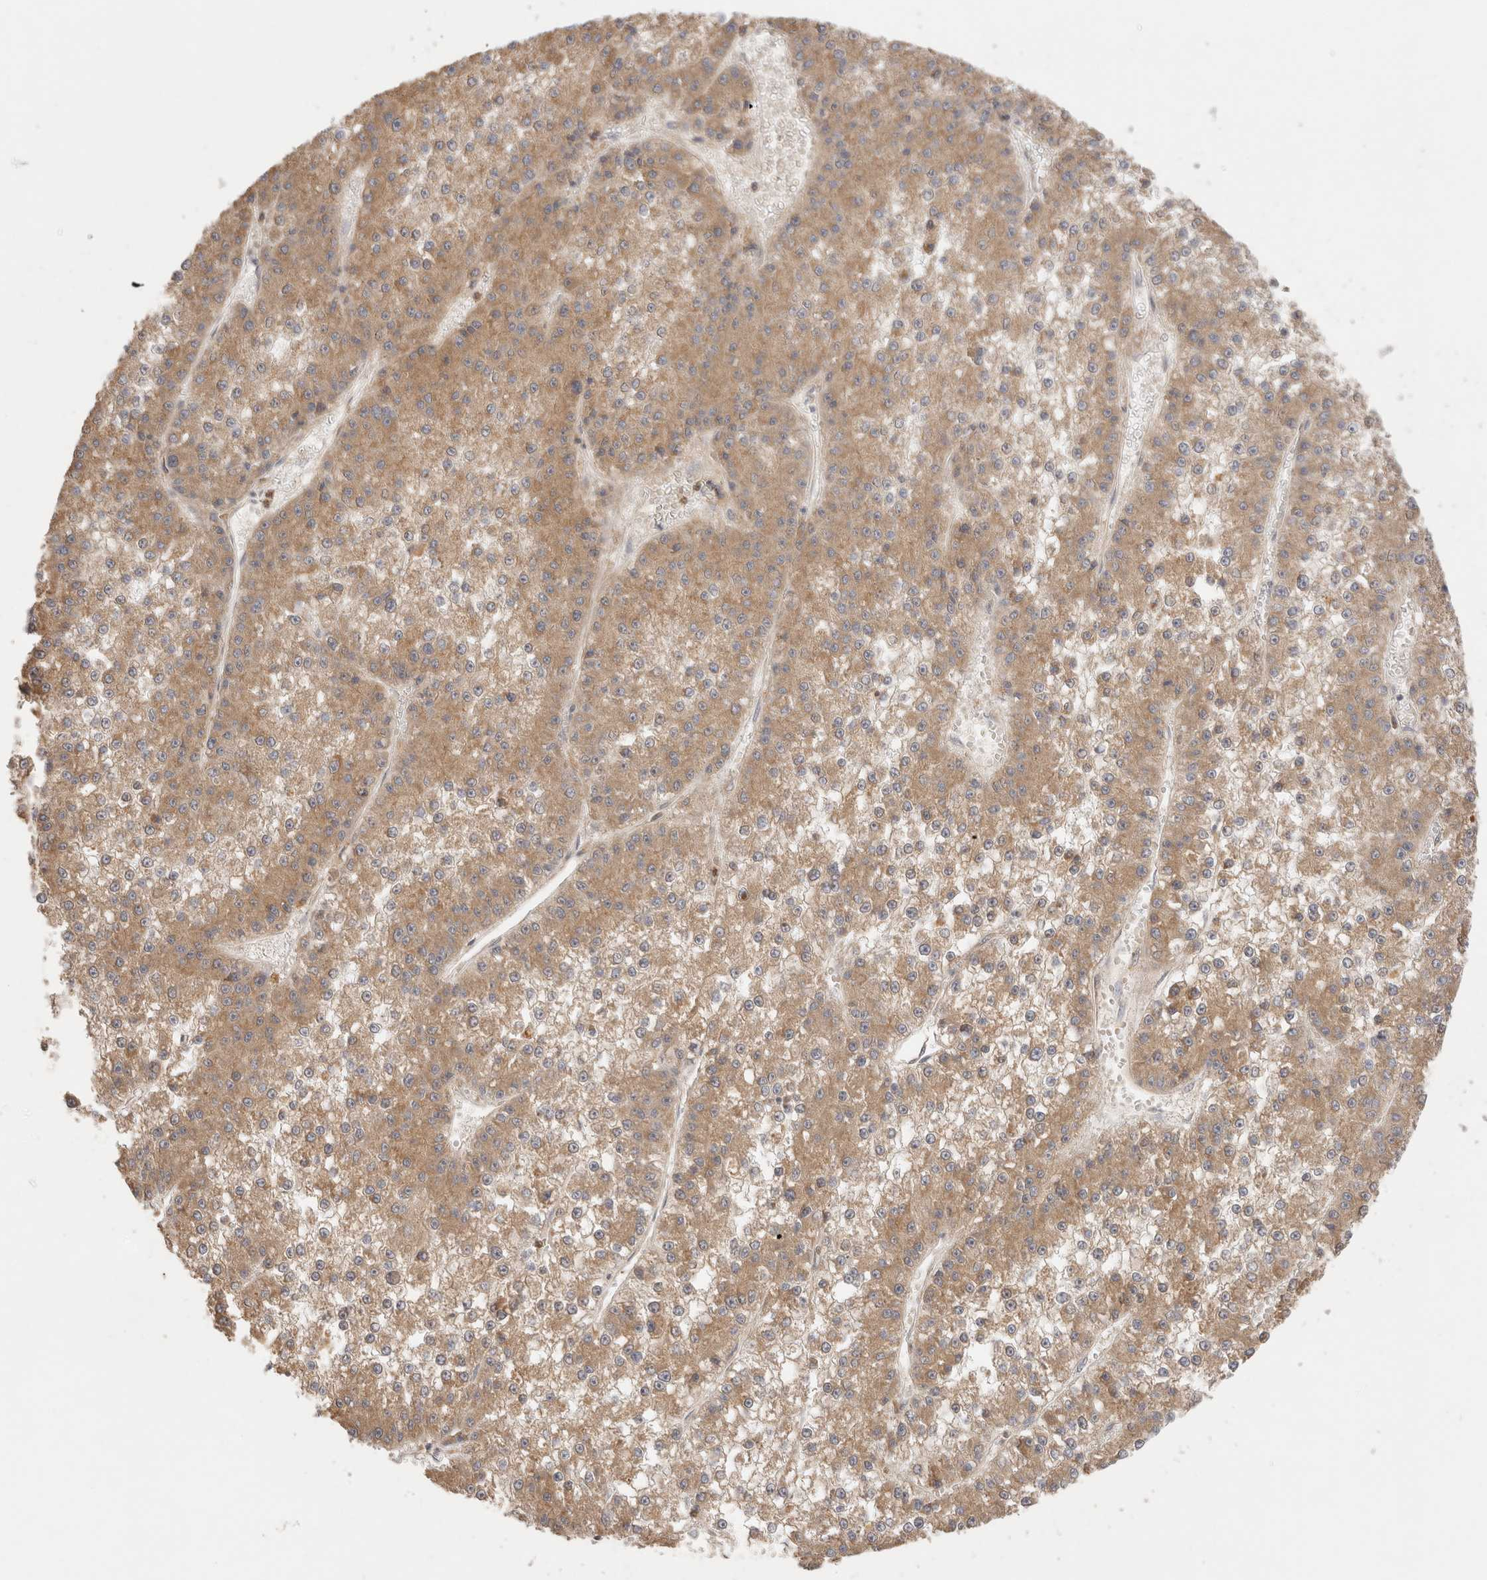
{"staining": {"intensity": "moderate", "quantity": ">75%", "location": "cytoplasmic/membranous"}, "tissue": "liver cancer", "cell_type": "Tumor cells", "image_type": "cancer", "snomed": [{"axis": "morphology", "description": "Carcinoma, Hepatocellular, NOS"}, {"axis": "topography", "description": "Liver"}], "caption": "Immunohistochemical staining of hepatocellular carcinoma (liver) shows moderate cytoplasmic/membranous protein staining in approximately >75% of tumor cells.", "gene": "SGK3", "patient": {"sex": "female", "age": 73}}